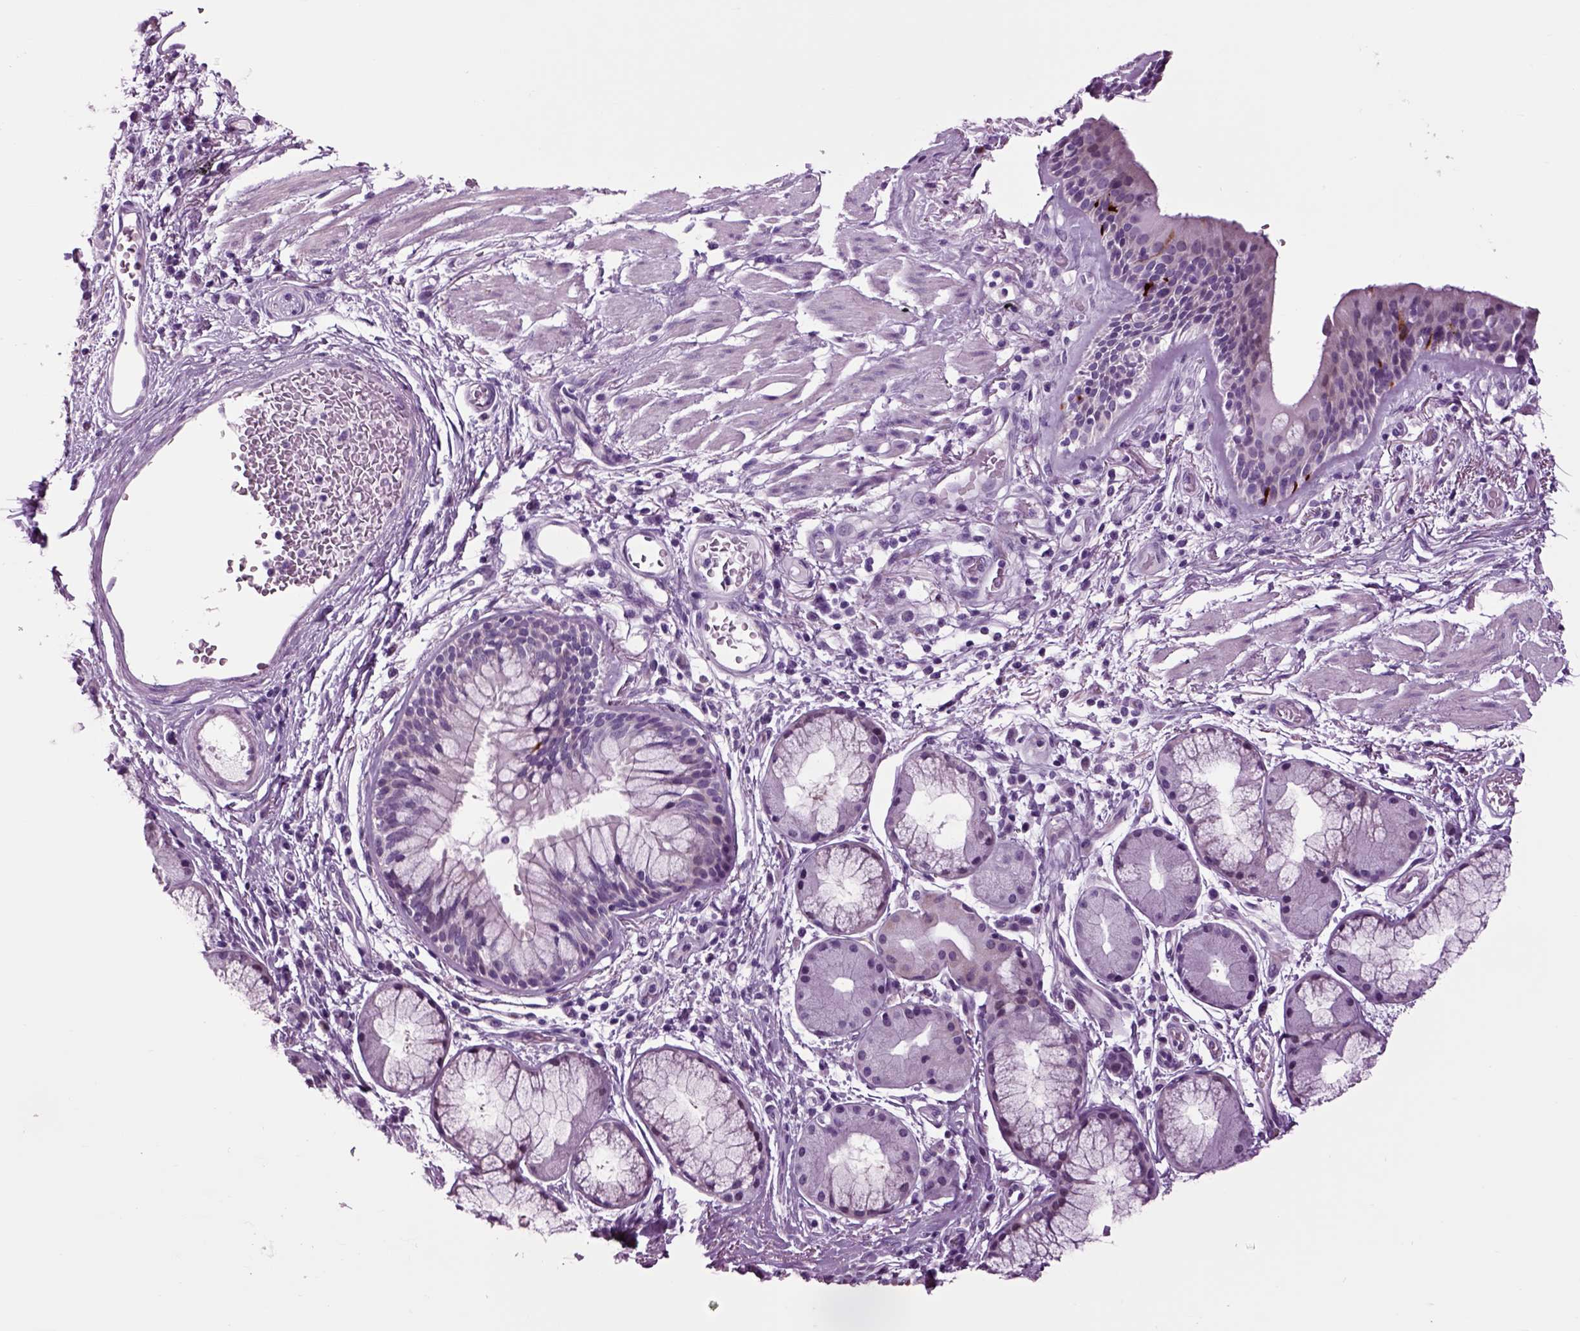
{"staining": {"intensity": "moderate", "quantity": "<25%", "location": "cytoplasmic/membranous"}, "tissue": "bronchus", "cell_type": "Respiratory epithelial cells", "image_type": "normal", "snomed": [{"axis": "morphology", "description": "Normal tissue, NOS"}, {"axis": "topography", "description": "Bronchus"}, {"axis": "topography", "description": "Lung"}], "caption": "Respiratory epithelial cells demonstrate low levels of moderate cytoplasmic/membranous positivity in about <25% of cells in benign human bronchus. The staining was performed using DAB to visualize the protein expression in brown, while the nuclei were stained in blue with hematoxylin (Magnification: 20x).", "gene": "ARHGAP11A", "patient": {"sex": "female", "age": 57}}